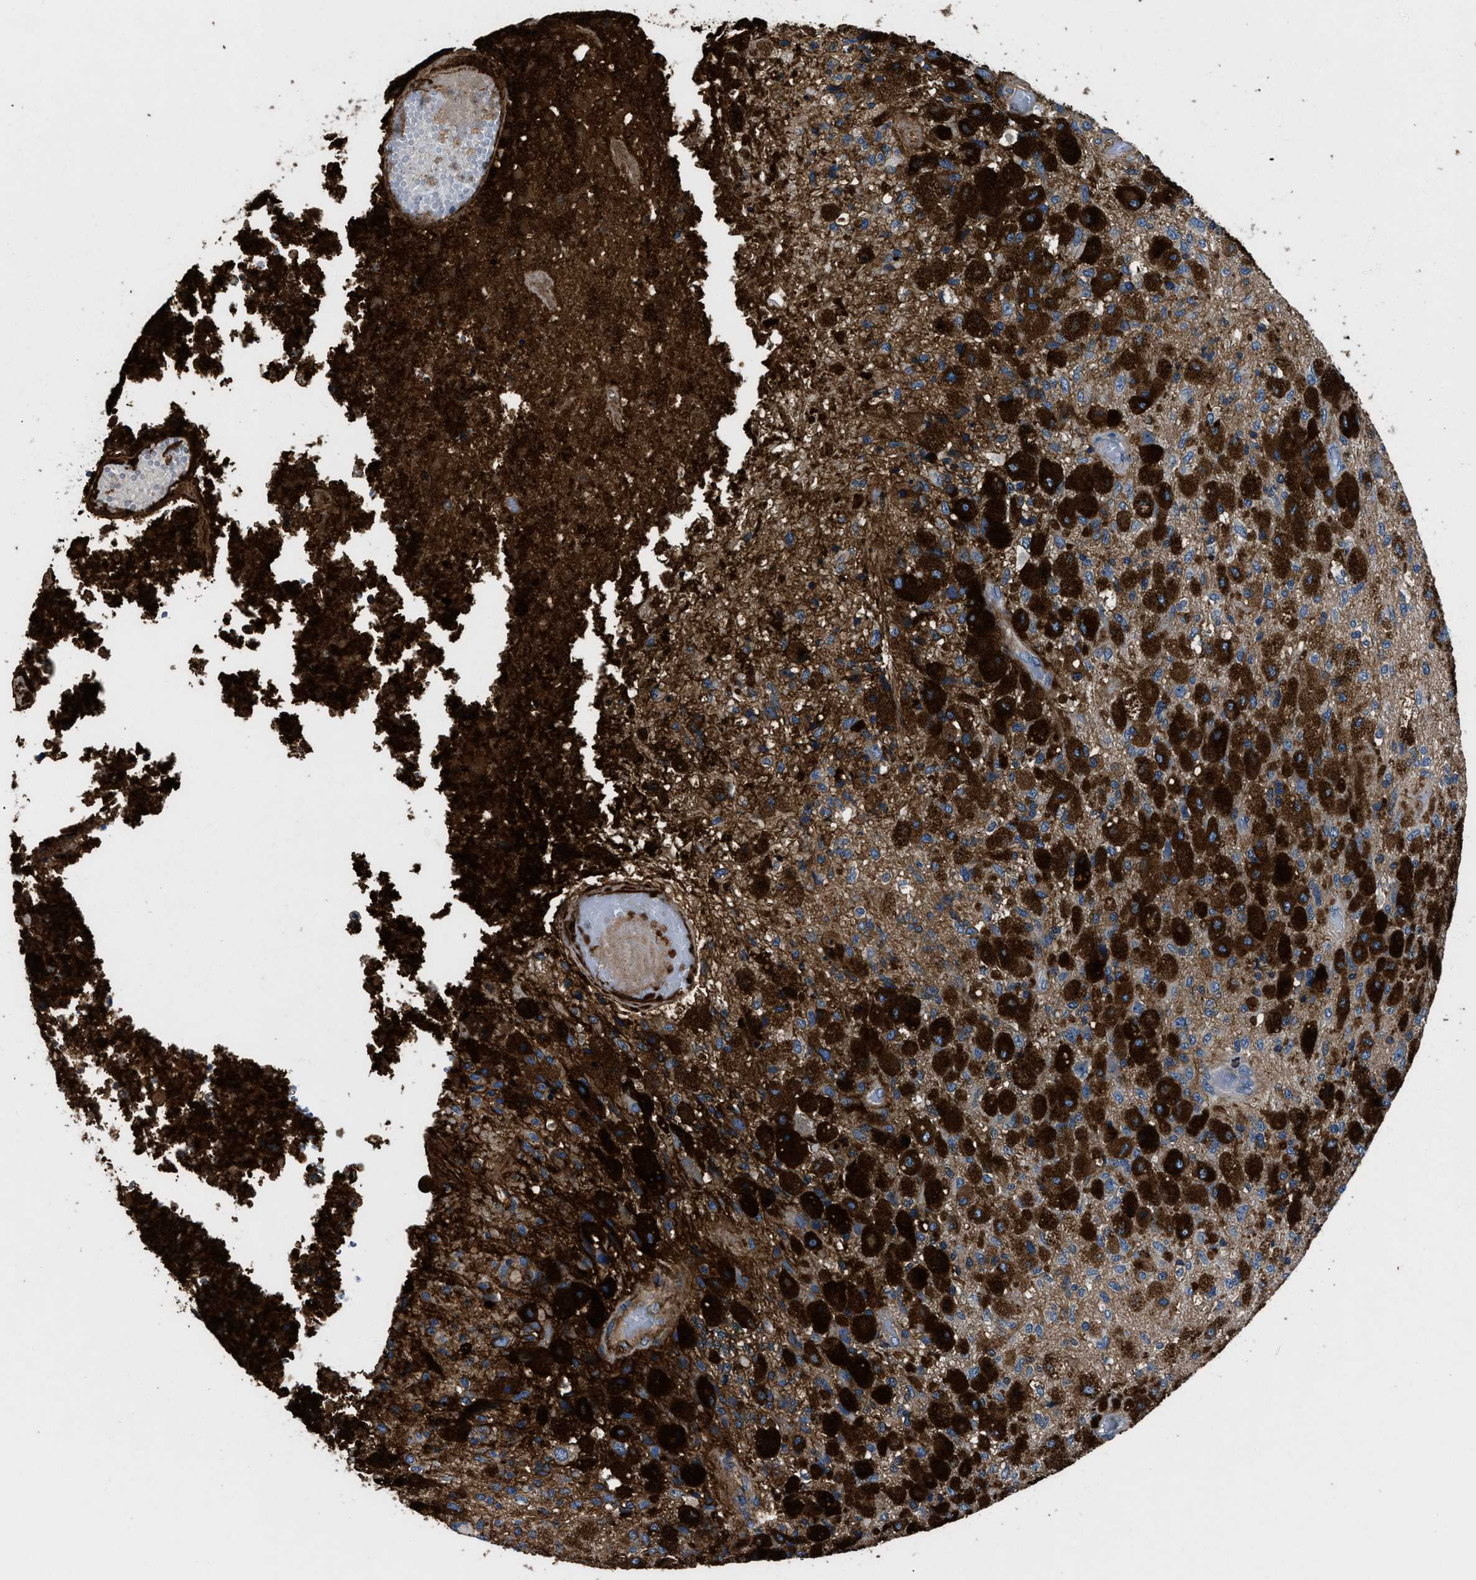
{"staining": {"intensity": "strong", "quantity": ">75%", "location": "cytoplasmic/membranous"}, "tissue": "glioma", "cell_type": "Tumor cells", "image_type": "cancer", "snomed": [{"axis": "morphology", "description": "Normal tissue, NOS"}, {"axis": "morphology", "description": "Glioma, malignant, High grade"}, {"axis": "topography", "description": "Cerebral cortex"}], "caption": "Immunohistochemical staining of glioma shows high levels of strong cytoplasmic/membranous protein staining in about >75% of tumor cells. The staining was performed using DAB (3,3'-diaminobenzidine) to visualize the protein expression in brown, while the nuclei were stained in blue with hematoxylin (Magnification: 20x).", "gene": "CD276", "patient": {"sex": "male", "age": 77}}